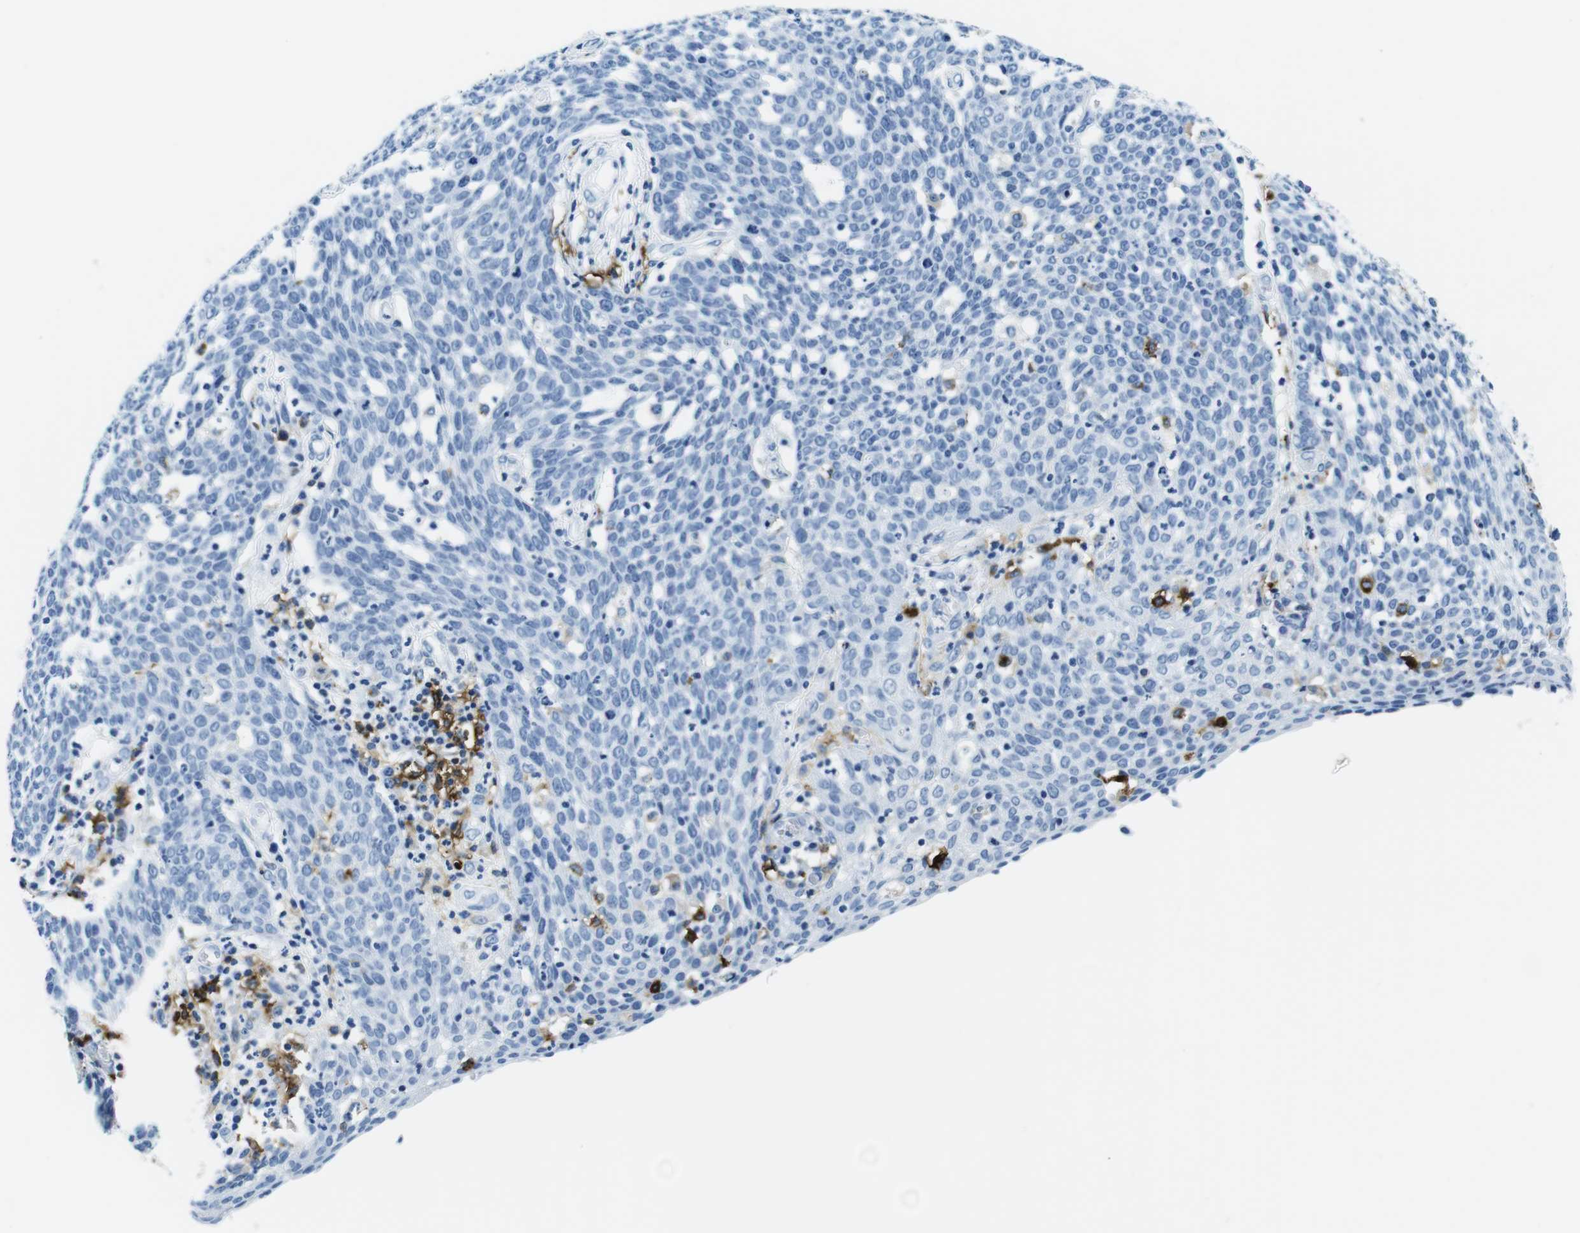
{"staining": {"intensity": "negative", "quantity": "none", "location": "none"}, "tissue": "cervical cancer", "cell_type": "Tumor cells", "image_type": "cancer", "snomed": [{"axis": "morphology", "description": "Squamous cell carcinoma, NOS"}, {"axis": "topography", "description": "Cervix"}], "caption": "High power microscopy image of an IHC histopathology image of squamous cell carcinoma (cervical), revealing no significant staining in tumor cells.", "gene": "HLA-DRB1", "patient": {"sex": "female", "age": 34}}